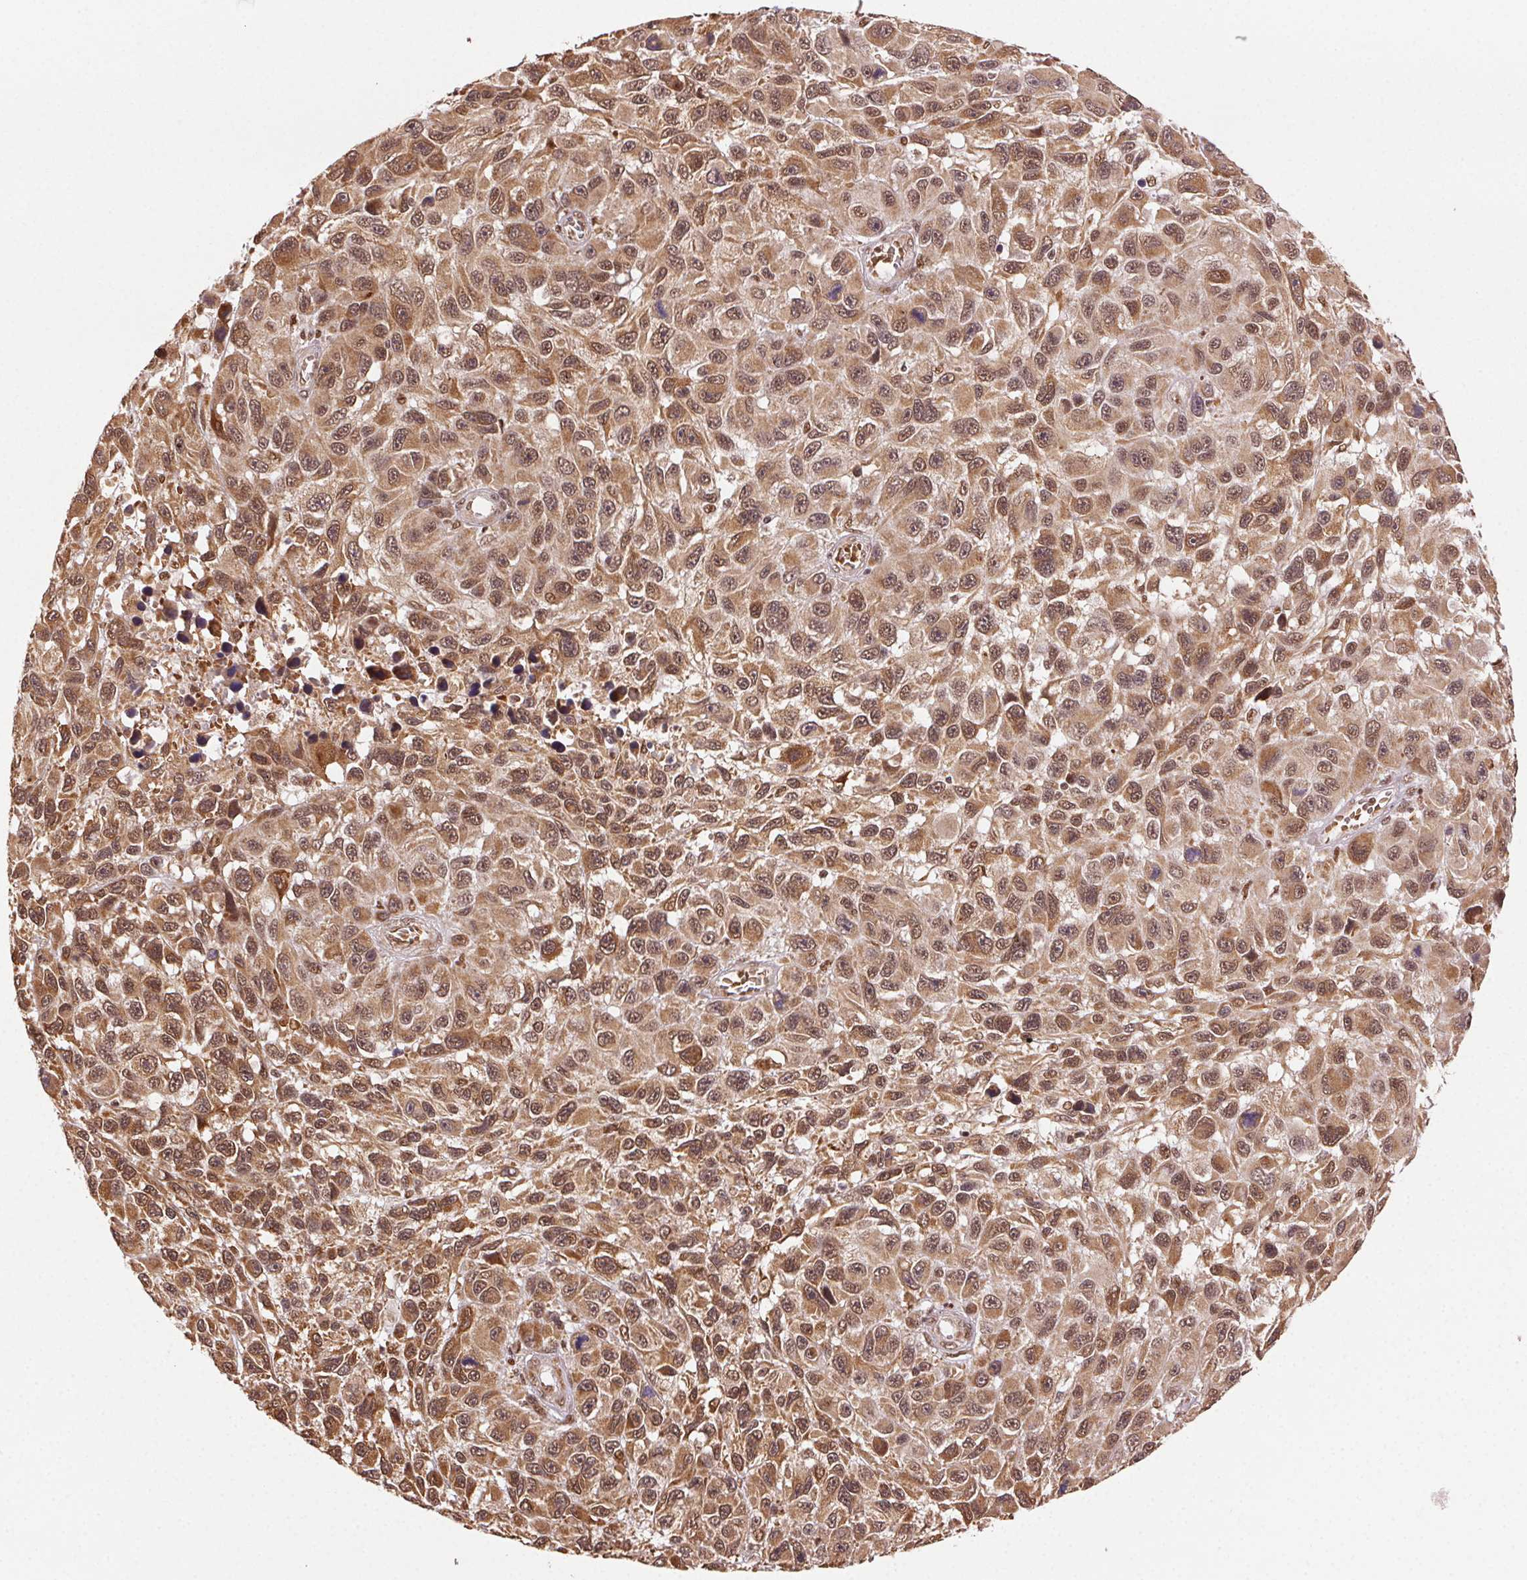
{"staining": {"intensity": "moderate", "quantity": ">75%", "location": "cytoplasmic/membranous,nuclear"}, "tissue": "melanoma", "cell_type": "Tumor cells", "image_type": "cancer", "snomed": [{"axis": "morphology", "description": "Malignant melanoma, NOS"}, {"axis": "topography", "description": "Skin"}], "caption": "Immunohistochemical staining of malignant melanoma exhibits moderate cytoplasmic/membranous and nuclear protein staining in about >75% of tumor cells.", "gene": "TREML4", "patient": {"sex": "male", "age": 53}}